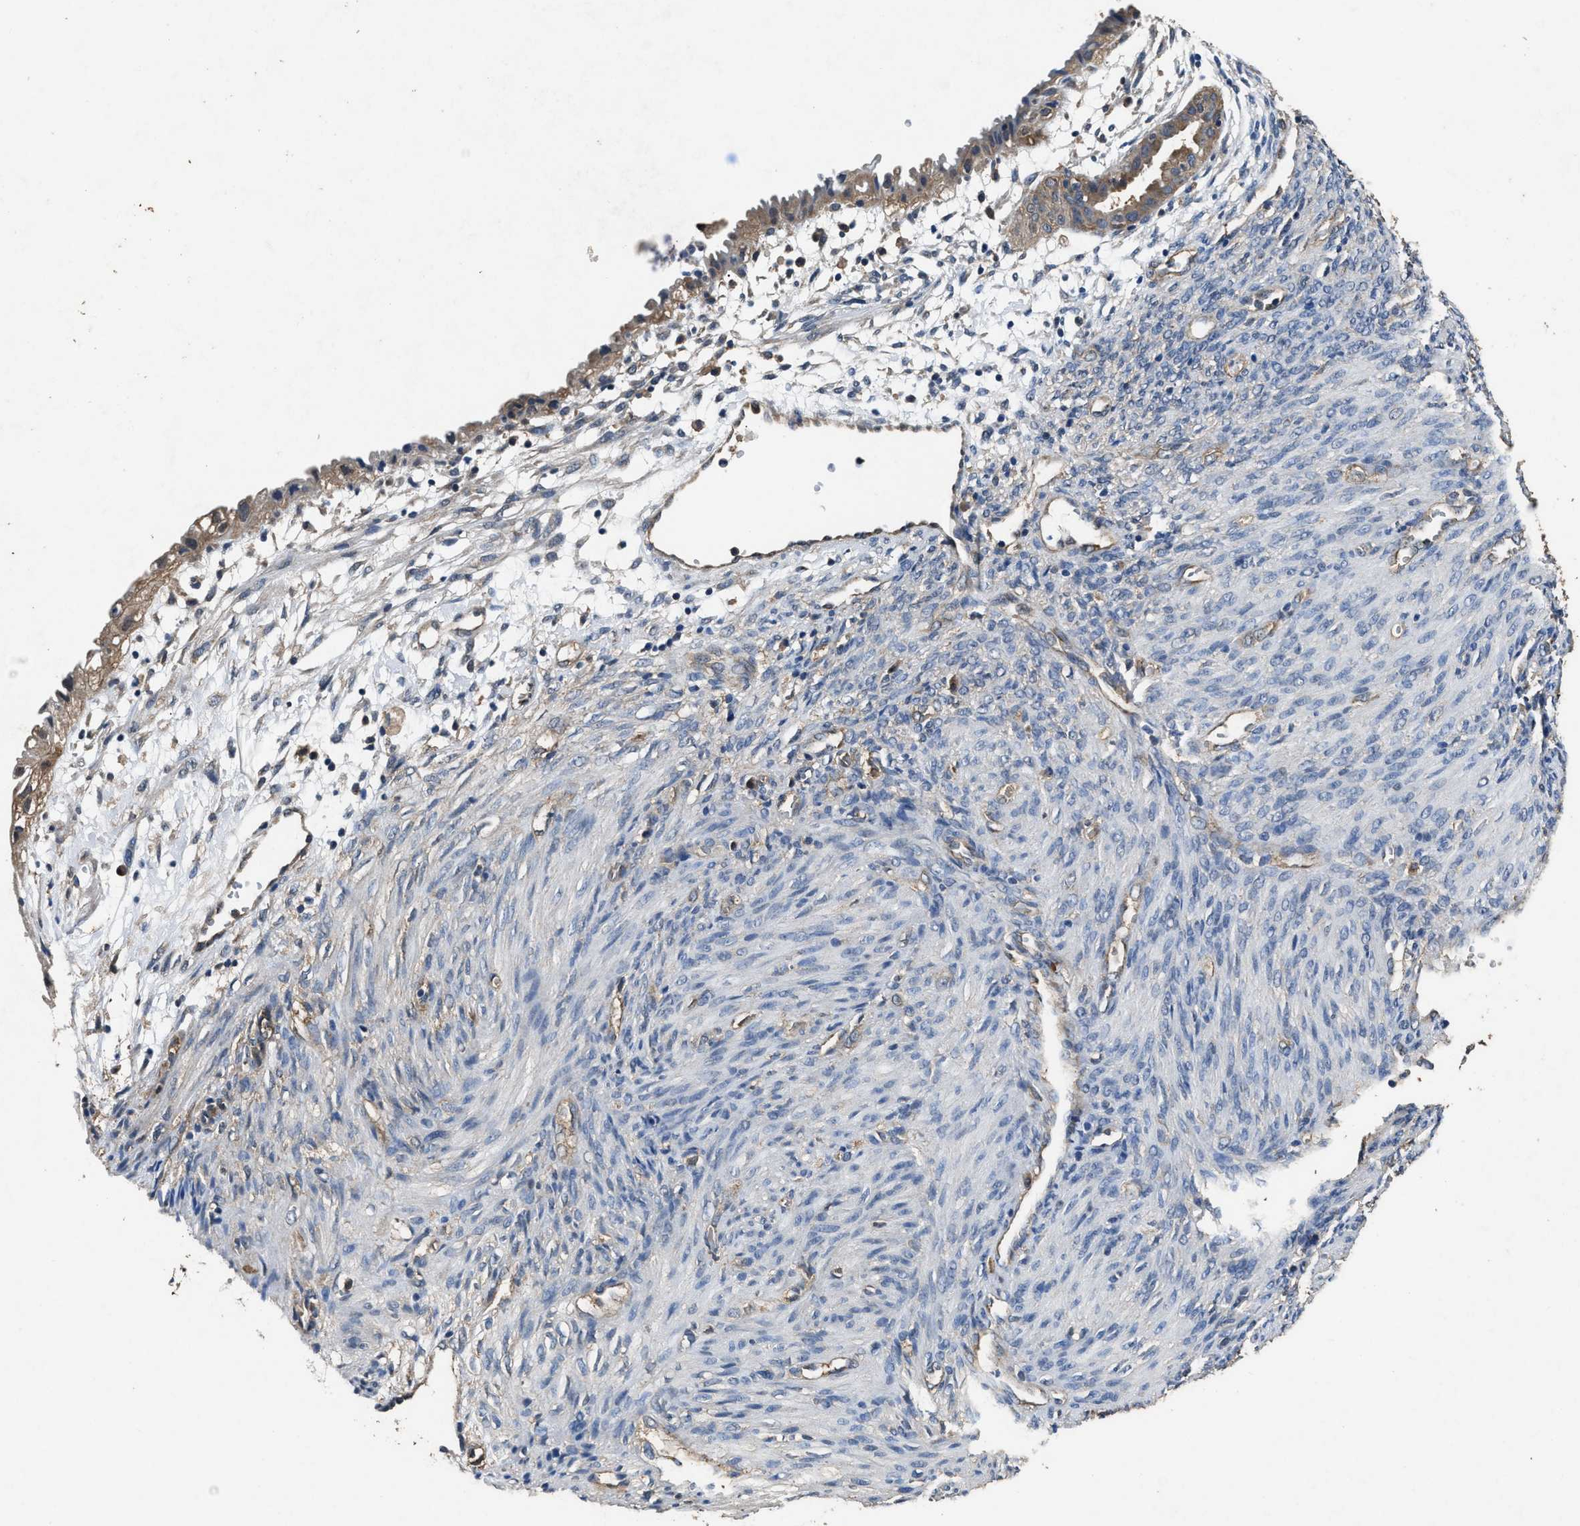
{"staining": {"intensity": "moderate", "quantity": ">75%", "location": "cytoplasmic/membranous"}, "tissue": "cervical cancer", "cell_type": "Tumor cells", "image_type": "cancer", "snomed": [{"axis": "morphology", "description": "Normal tissue, NOS"}, {"axis": "morphology", "description": "Adenocarcinoma, NOS"}, {"axis": "topography", "description": "Cervix"}, {"axis": "topography", "description": "Endometrium"}], "caption": "Cervical cancer (adenocarcinoma) stained with immunohistochemistry demonstrates moderate cytoplasmic/membranous positivity in approximately >75% of tumor cells.", "gene": "YWHAE", "patient": {"sex": "female", "age": 86}}